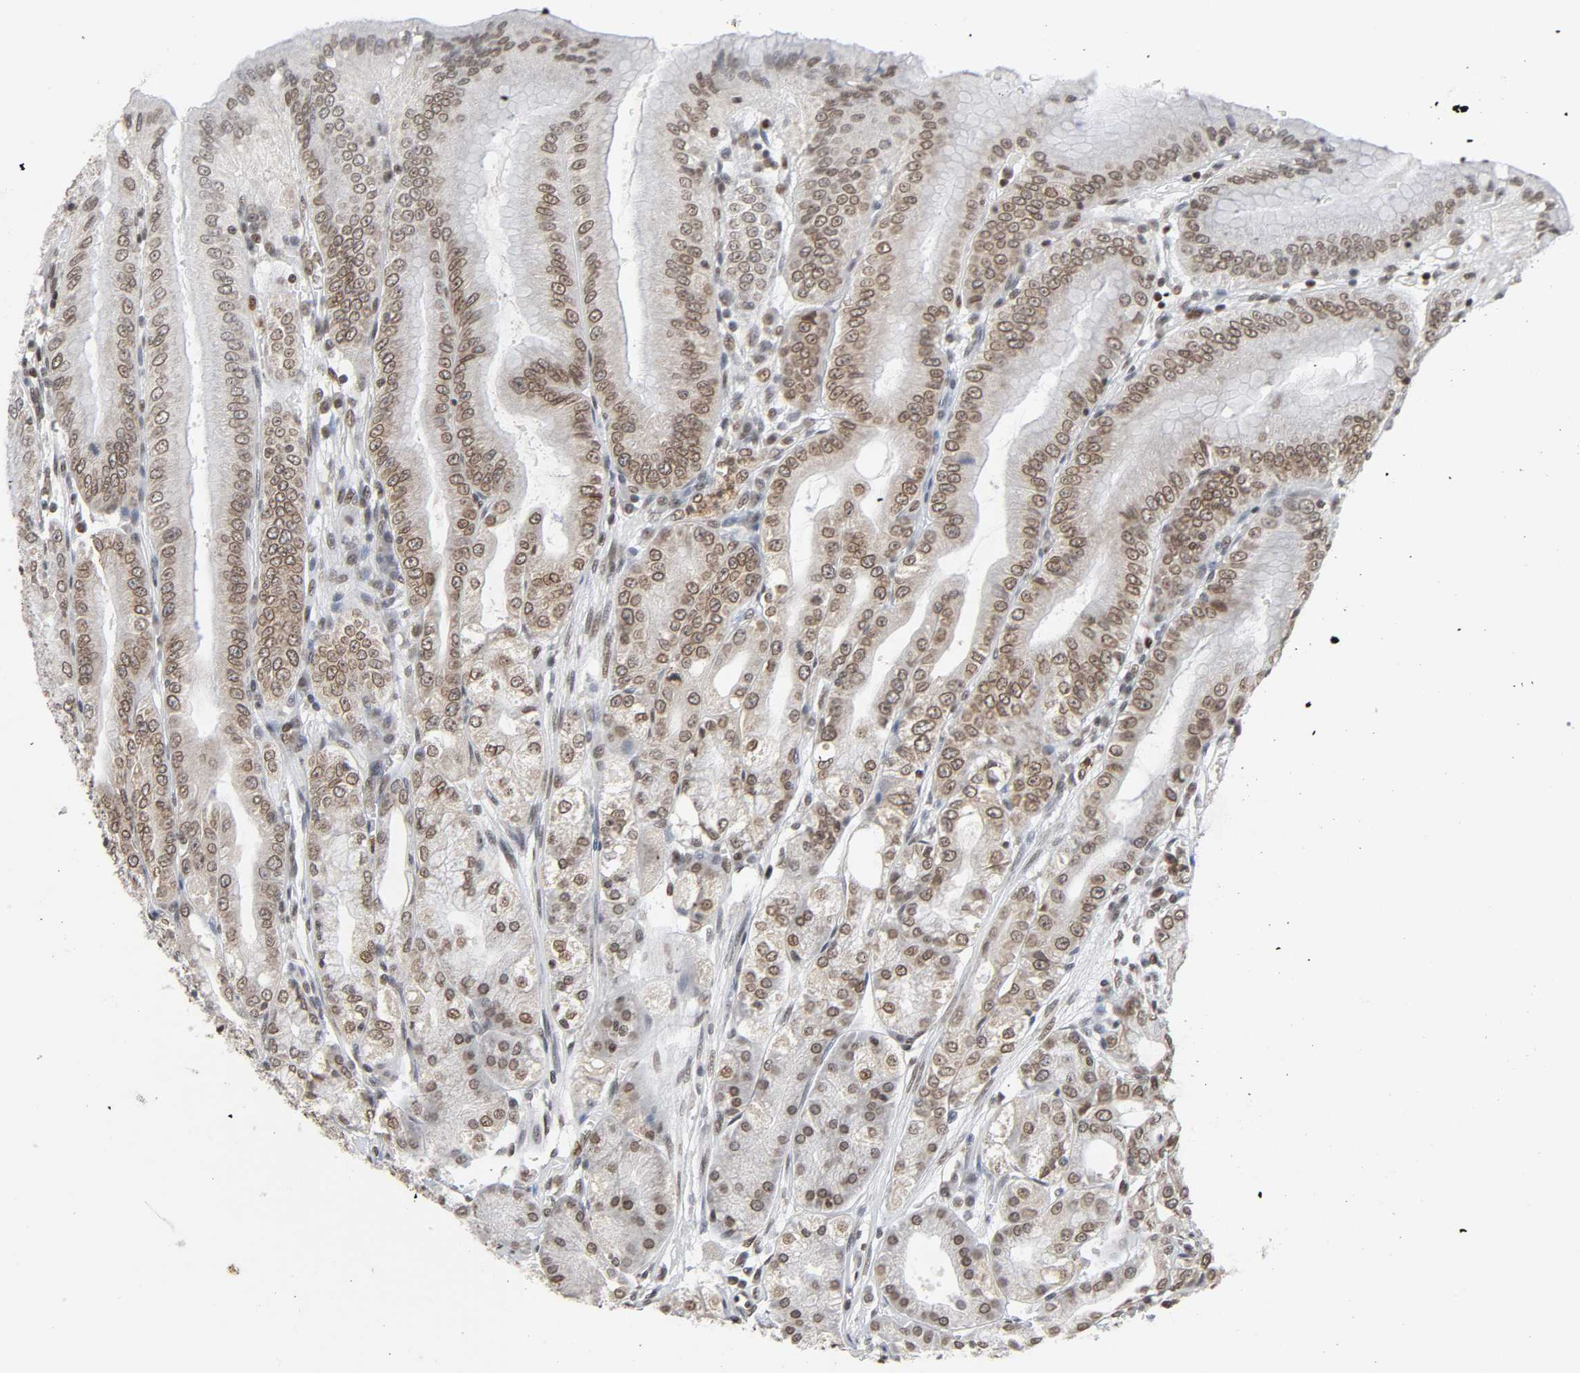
{"staining": {"intensity": "moderate", "quantity": ">75%", "location": "nuclear"}, "tissue": "stomach", "cell_type": "Glandular cells", "image_type": "normal", "snomed": [{"axis": "morphology", "description": "Normal tissue, NOS"}, {"axis": "topography", "description": "Stomach, lower"}], "caption": "This image displays immunohistochemistry staining of unremarkable human stomach, with medium moderate nuclear positivity in about >75% of glandular cells.", "gene": "SUMO1", "patient": {"sex": "male", "age": 71}}